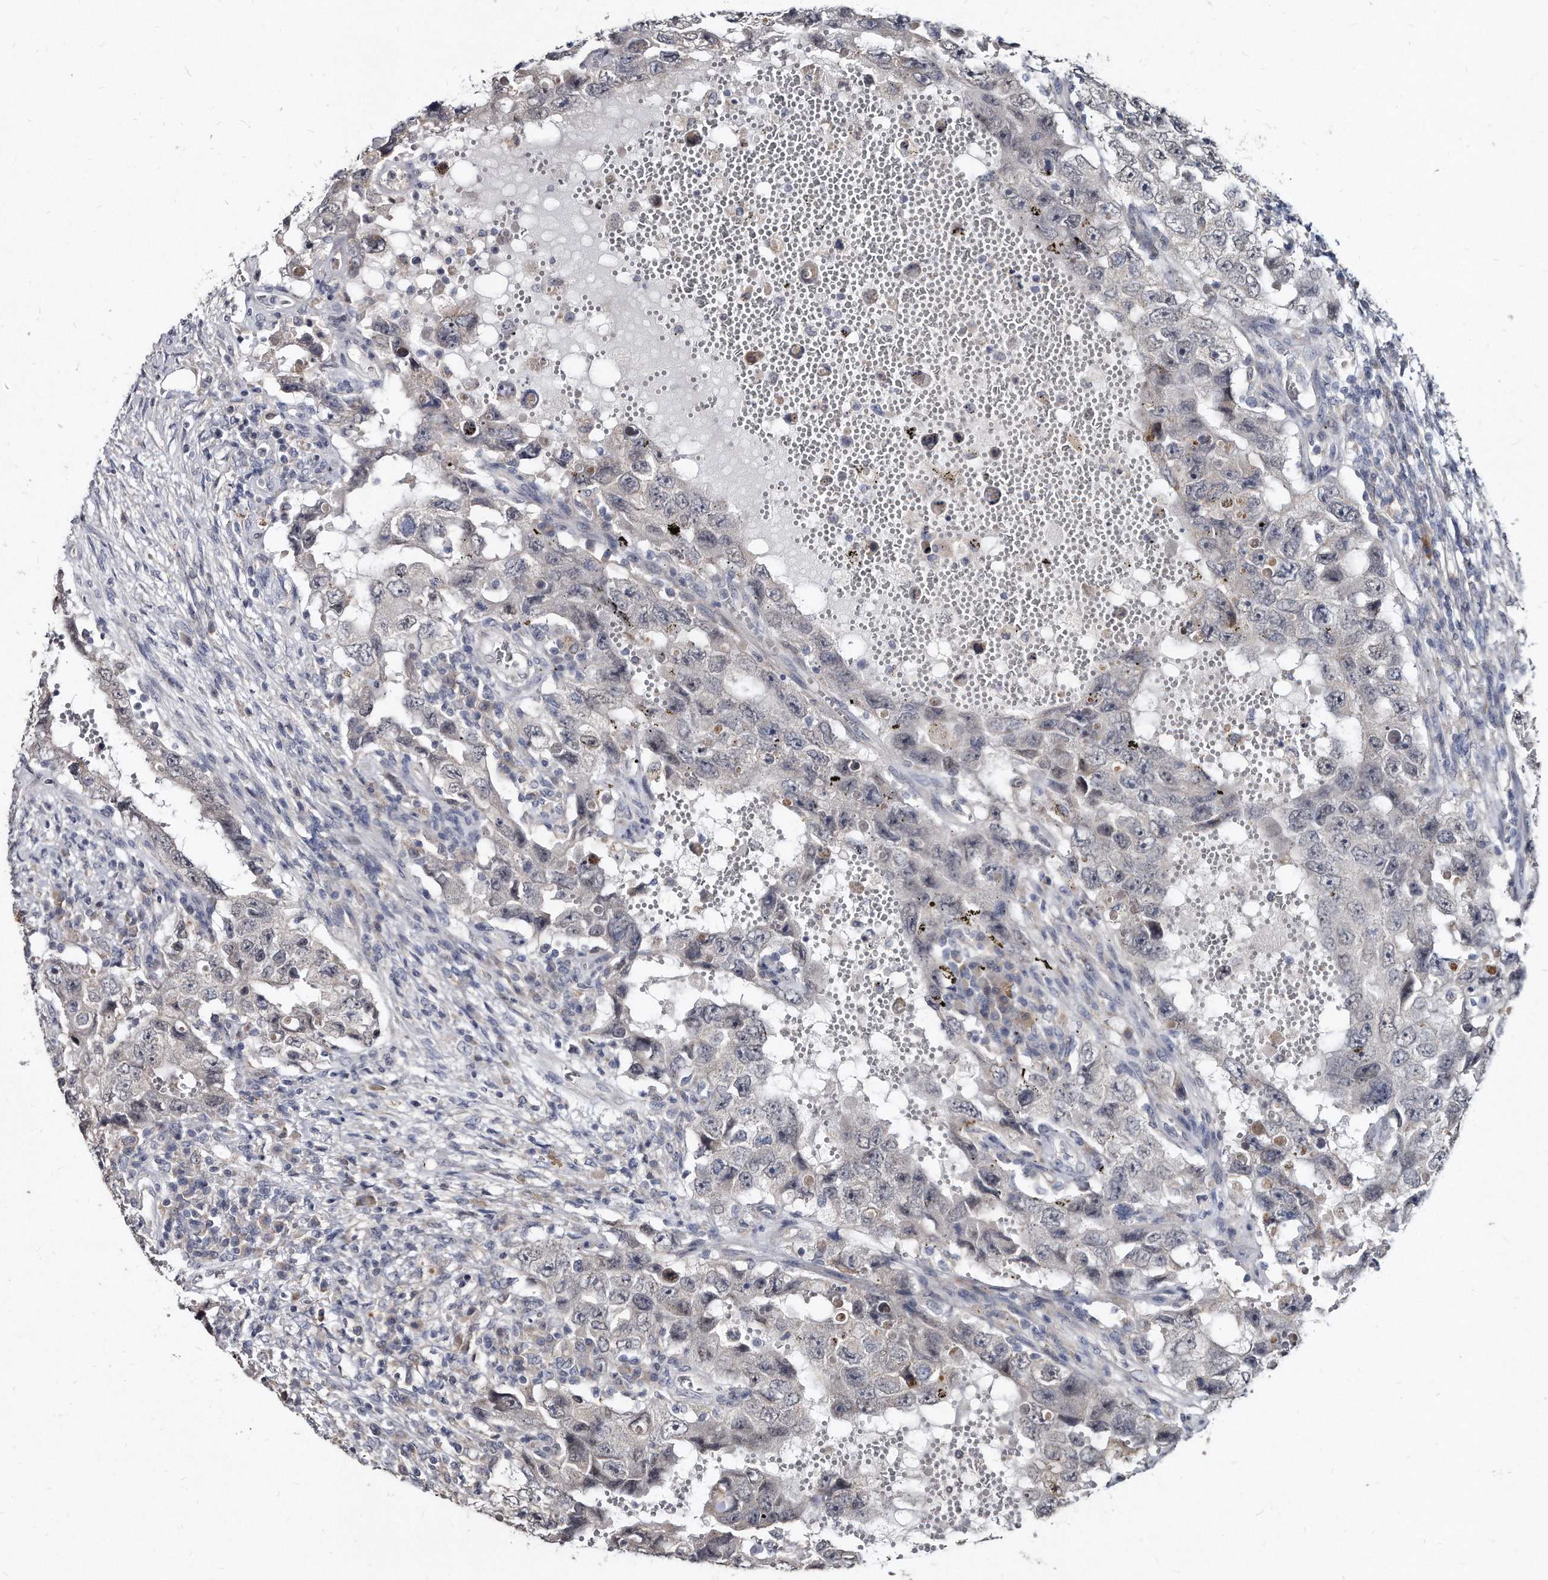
{"staining": {"intensity": "negative", "quantity": "none", "location": "none"}, "tissue": "testis cancer", "cell_type": "Tumor cells", "image_type": "cancer", "snomed": [{"axis": "morphology", "description": "Carcinoma, Embryonal, NOS"}, {"axis": "topography", "description": "Testis"}], "caption": "Tumor cells are negative for protein expression in human testis embryonal carcinoma.", "gene": "KLHDC3", "patient": {"sex": "male", "age": 26}}